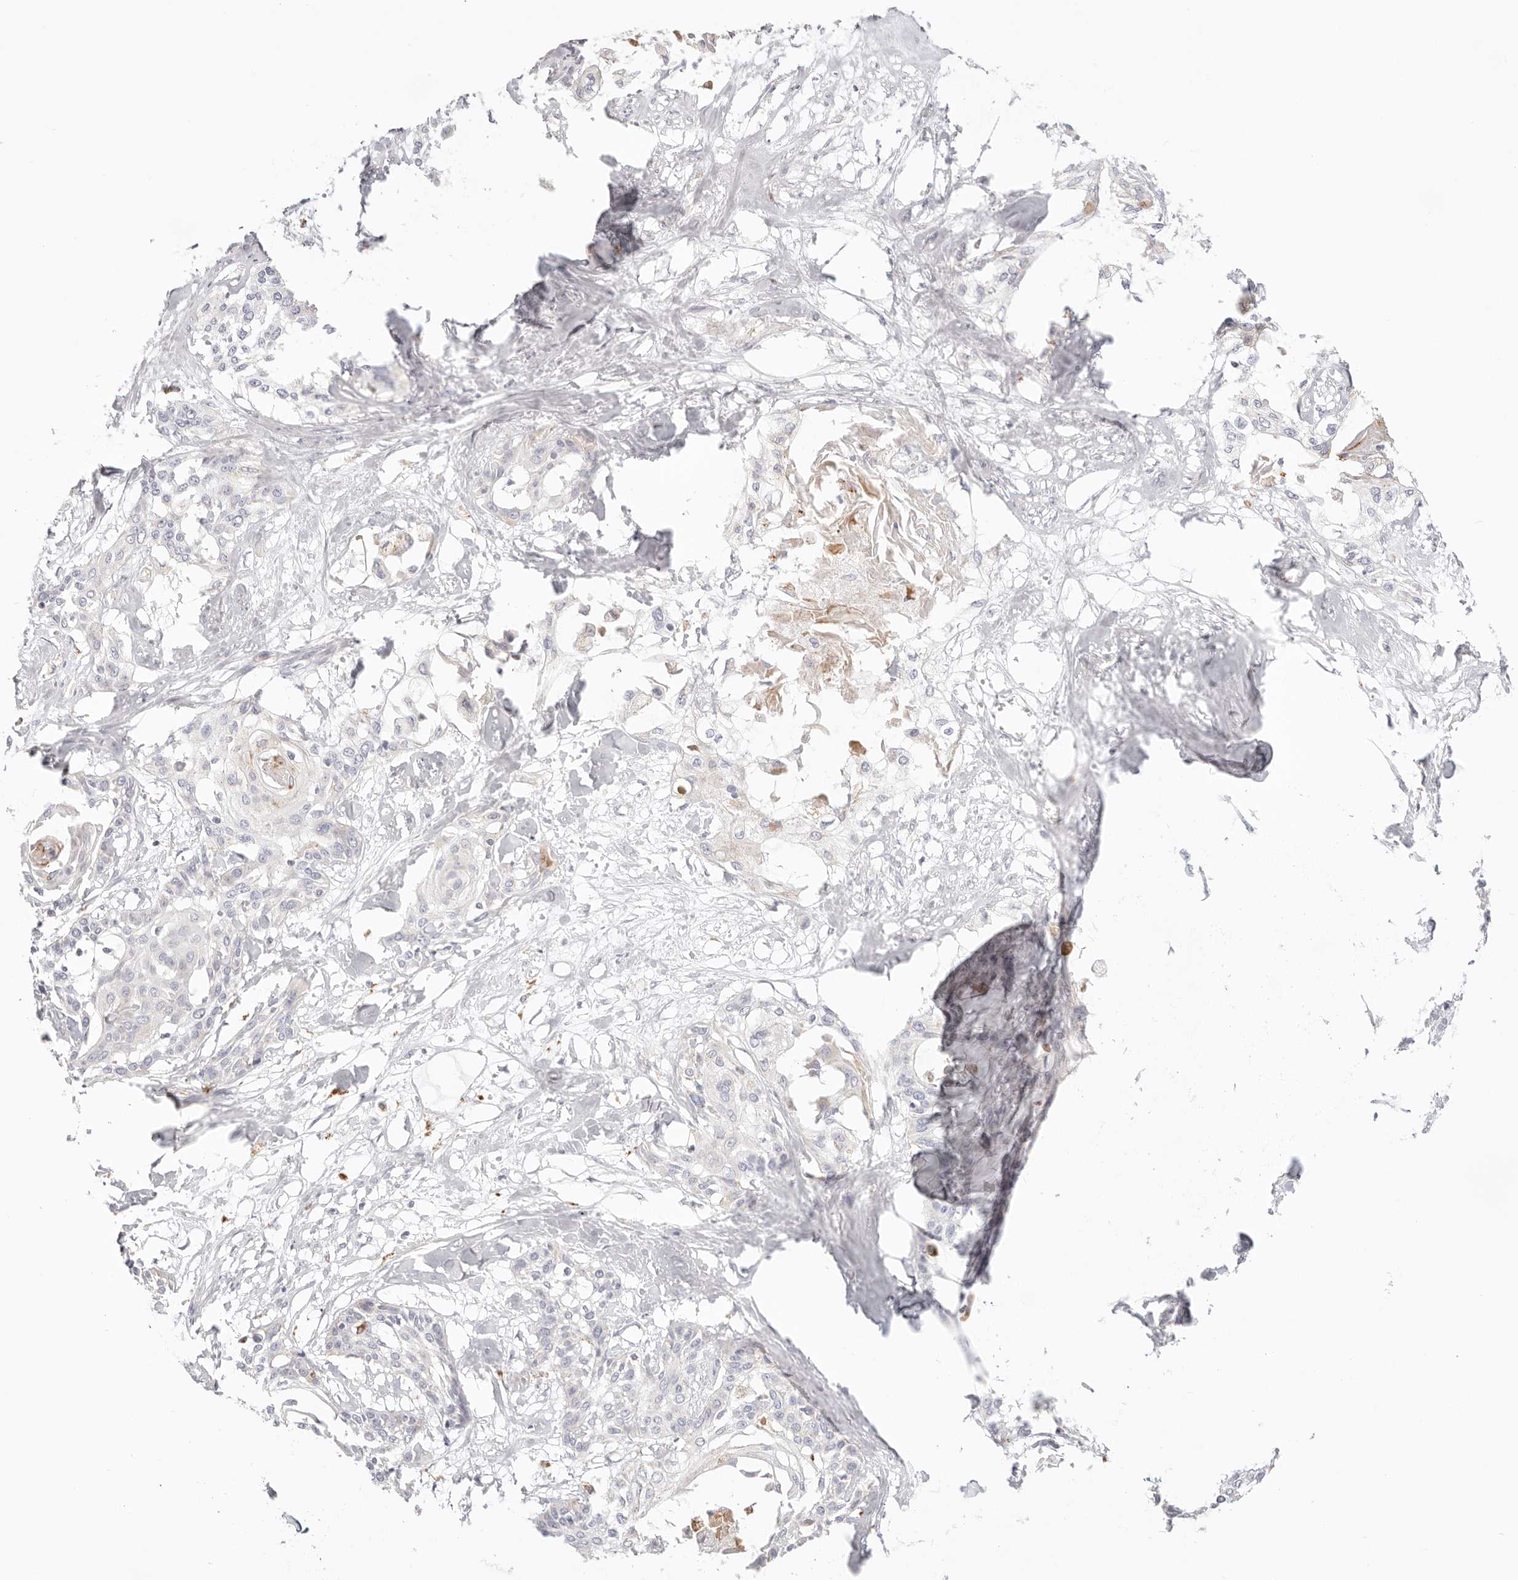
{"staining": {"intensity": "moderate", "quantity": "<25%", "location": "cytoplasmic/membranous"}, "tissue": "cervical cancer", "cell_type": "Tumor cells", "image_type": "cancer", "snomed": [{"axis": "morphology", "description": "Squamous cell carcinoma, NOS"}, {"axis": "topography", "description": "Cervix"}], "caption": "Squamous cell carcinoma (cervical) stained with DAB immunohistochemistry (IHC) displays low levels of moderate cytoplasmic/membranous staining in about <25% of tumor cells.", "gene": "STKLD1", "patient": {"sex": "female", "age": 57}}